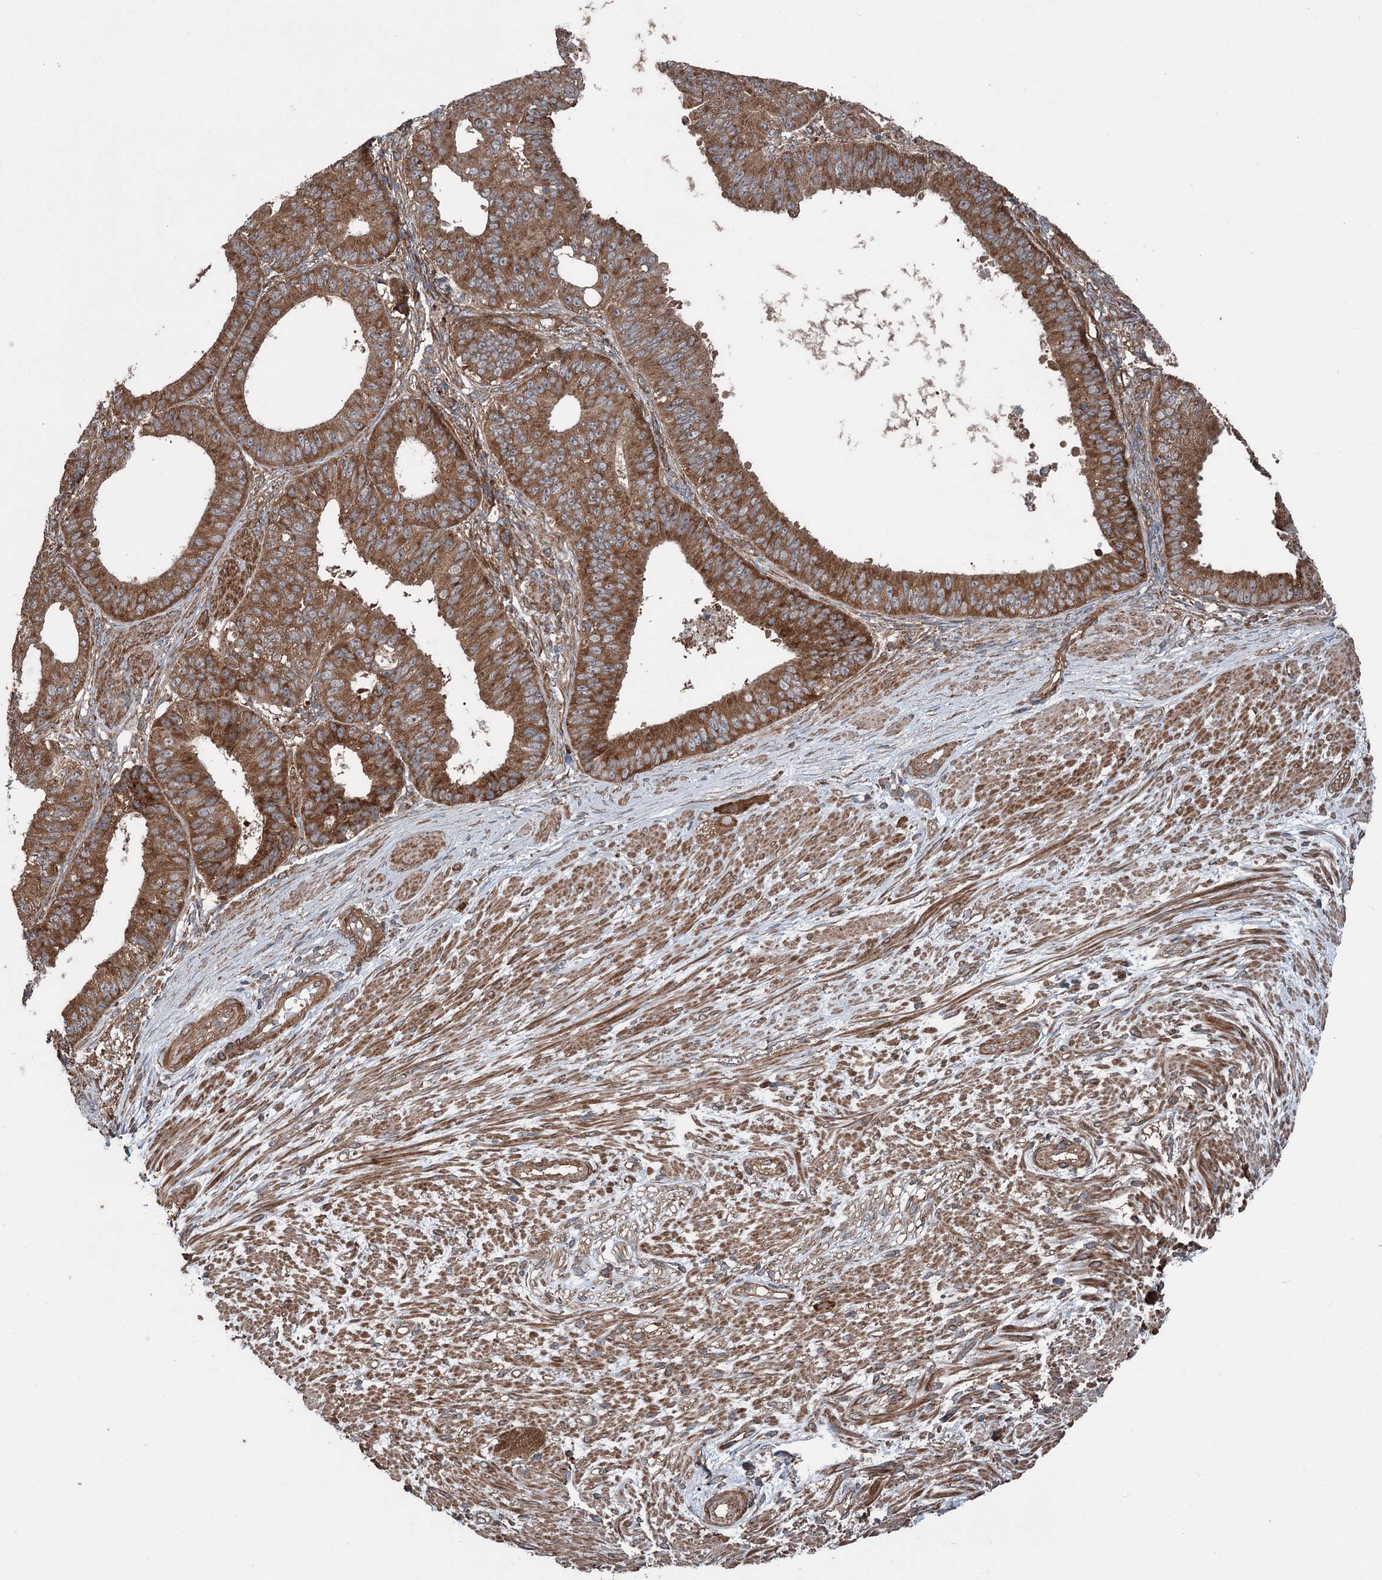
{"staining": {"intensity": "moderate", "quantity": ">75%", "location": "cytoplasmic/membranous"}, "tissue": "ovarian cancer", "cell_type": "Tumor cells", "image_type": "cancer", "snomed": [{"axis": "morphology", "description": "Carcinoma, endometroid"}, {"axis": "topography", "description": "Appendix"}, {"axis": "topography", "description": "Ovary"}], "caption": "Brown immunohistochemical staining in endometroid carcinoma (ovarian) exhibits moderate cytoplasmic/membranous staining in approximately >75% of tumor cells.", "gene": "RNF214", "patient": {"sex": "female", "age": 42}}